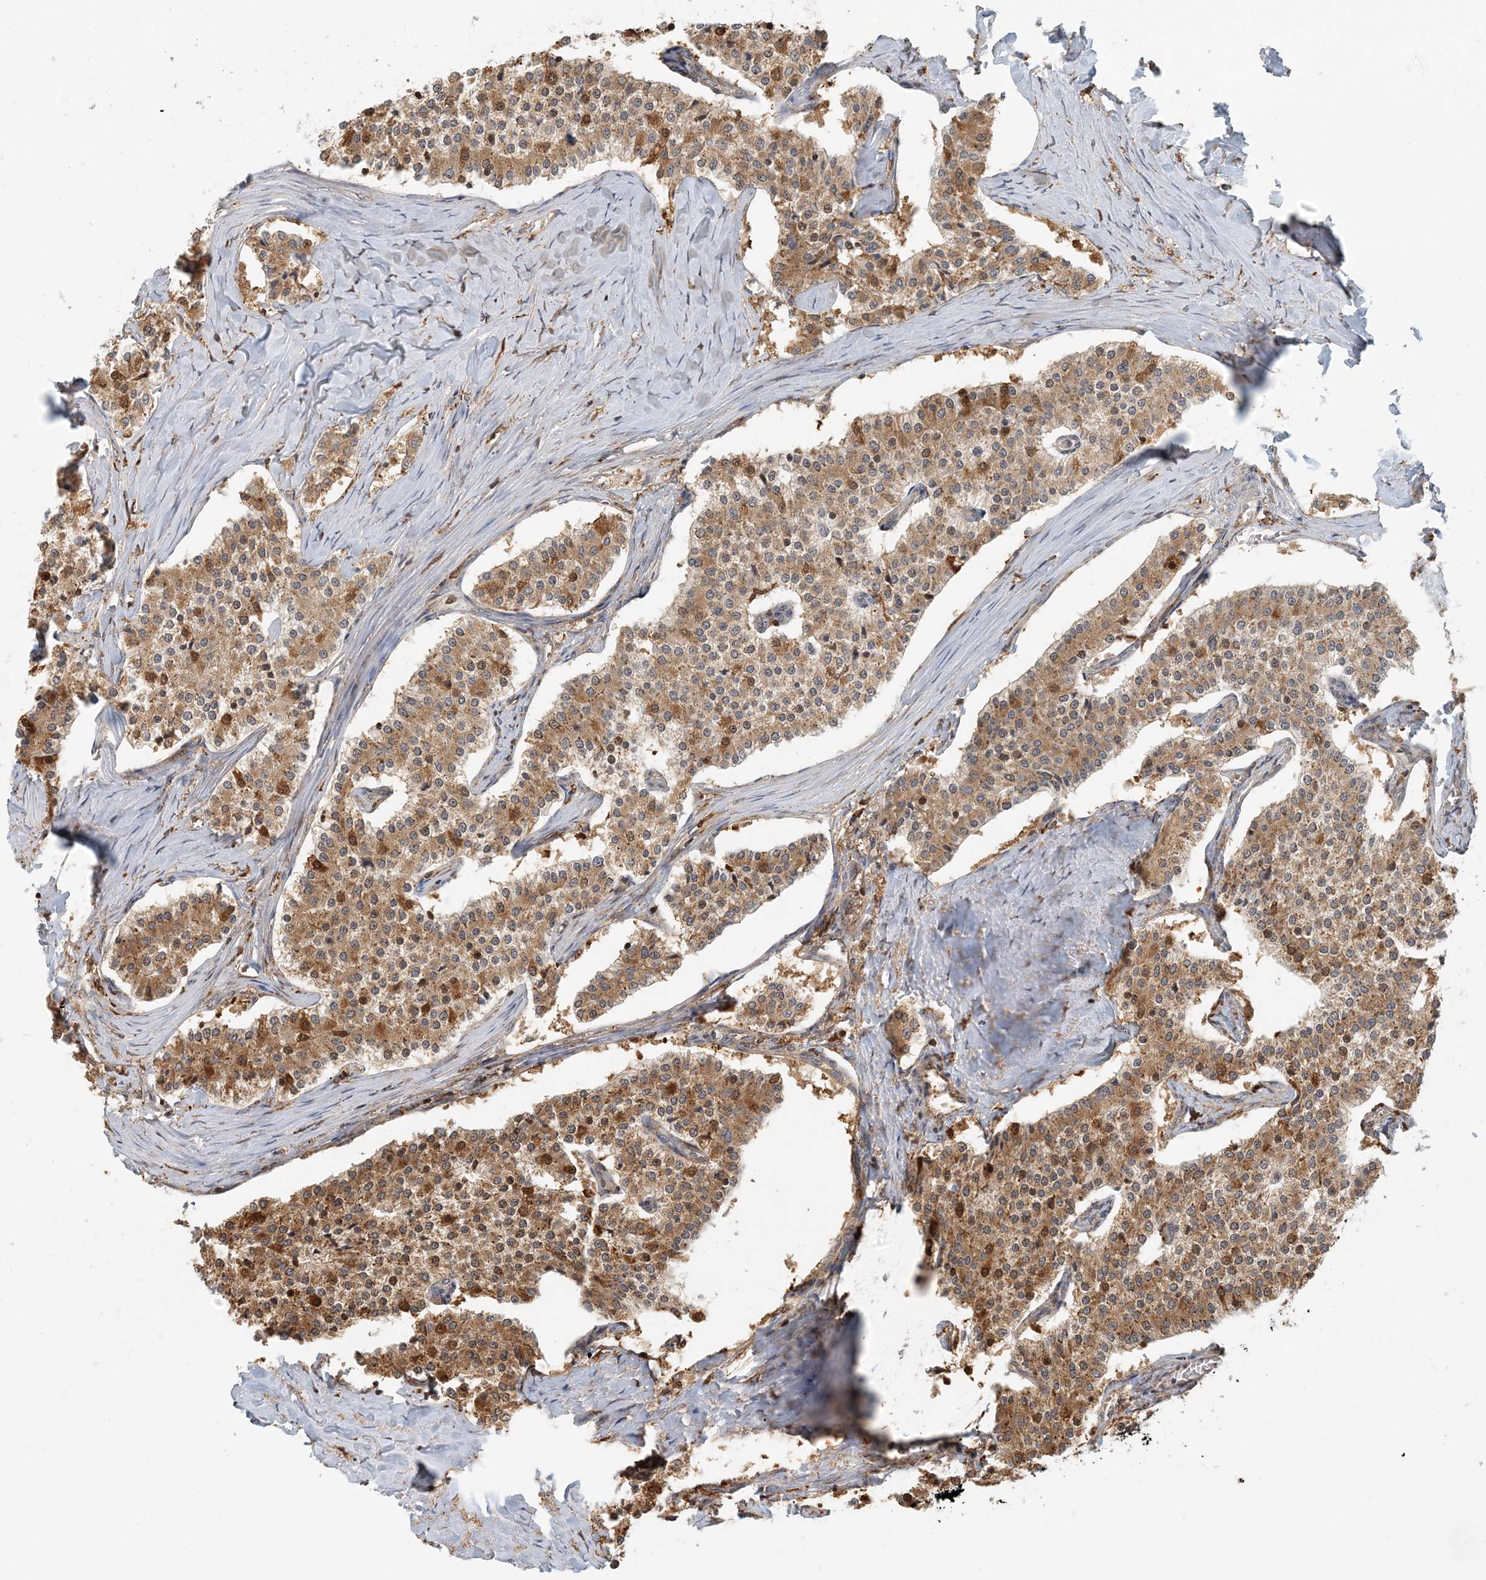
{"staining": {"intensity": "moderate", "quantity": ">75%", "location": "cytoplasmic/membranous"}, "tissue": "carcinoid", "cell_type": "Tumor cells", "image_type": "cancer", "snomed": [{"axis": "morphology", "description": "Carcinoid, malignant, NOS"}, {"axis": "topography", "description": "Colon"}], "caption": "IHC staining of carcinoid (malignant), which reveals medium levels of moderate cytoplasmic/membranous positivity in about >75% of tumor cells indicating moderate cytoplasmic/membranous protein staining. The staining was performed using DAB (brown) for protein detection and nuclei were counterstained in hematoxylin (blue).", "gene": "HNMT", "patient": {"sex": "female", "age": 52}}